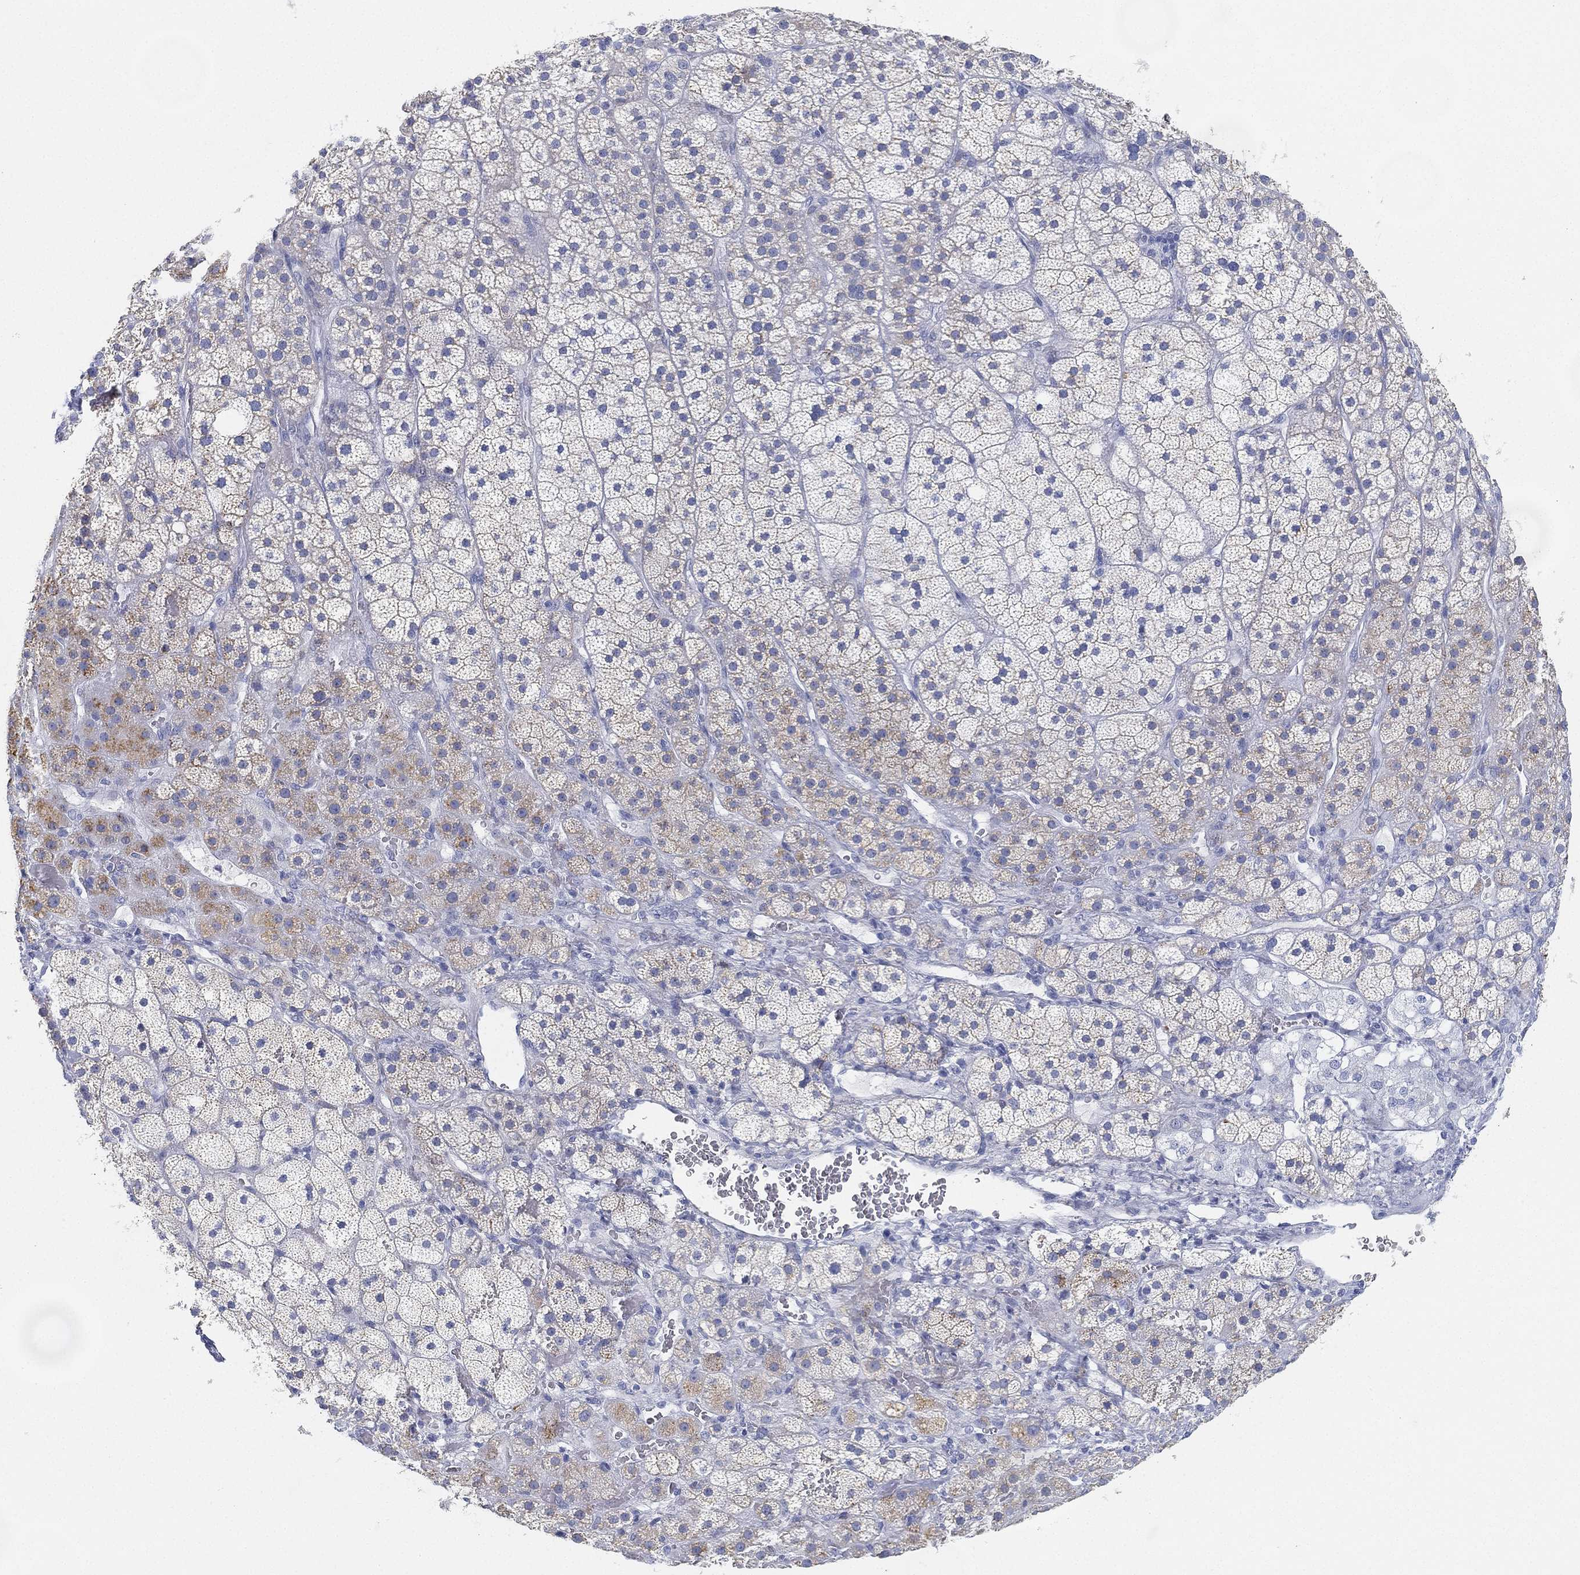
{"staining": {"intensity": "moderate", "quantity": "<25%", "location": "cytoplasmic/membranous"}, "tissue": "adrenal gland", "cell_type": "Glandular cells", "image_type": "normal", "snomed": [{"axis": "morphology", "description": "Normal tissue, NOS"}, {"axis": "topography", "description": "Adrenal gland"}], "caption": "IHC staining of benign adrenal gland, which reveals low levels of moderate cytoplasmic/membranous positivity in approximately <25% of glandular cells indicating moderate cytoplasmic/membranous protein expression. The staining was performed using DAB (3,3'-diaminobenzidine) (brown) for protein detection and nuclei were counterstained in hematoxylin (blue).", "gene": "GPR61", "patient": {"sex": "male", "age": 57}}